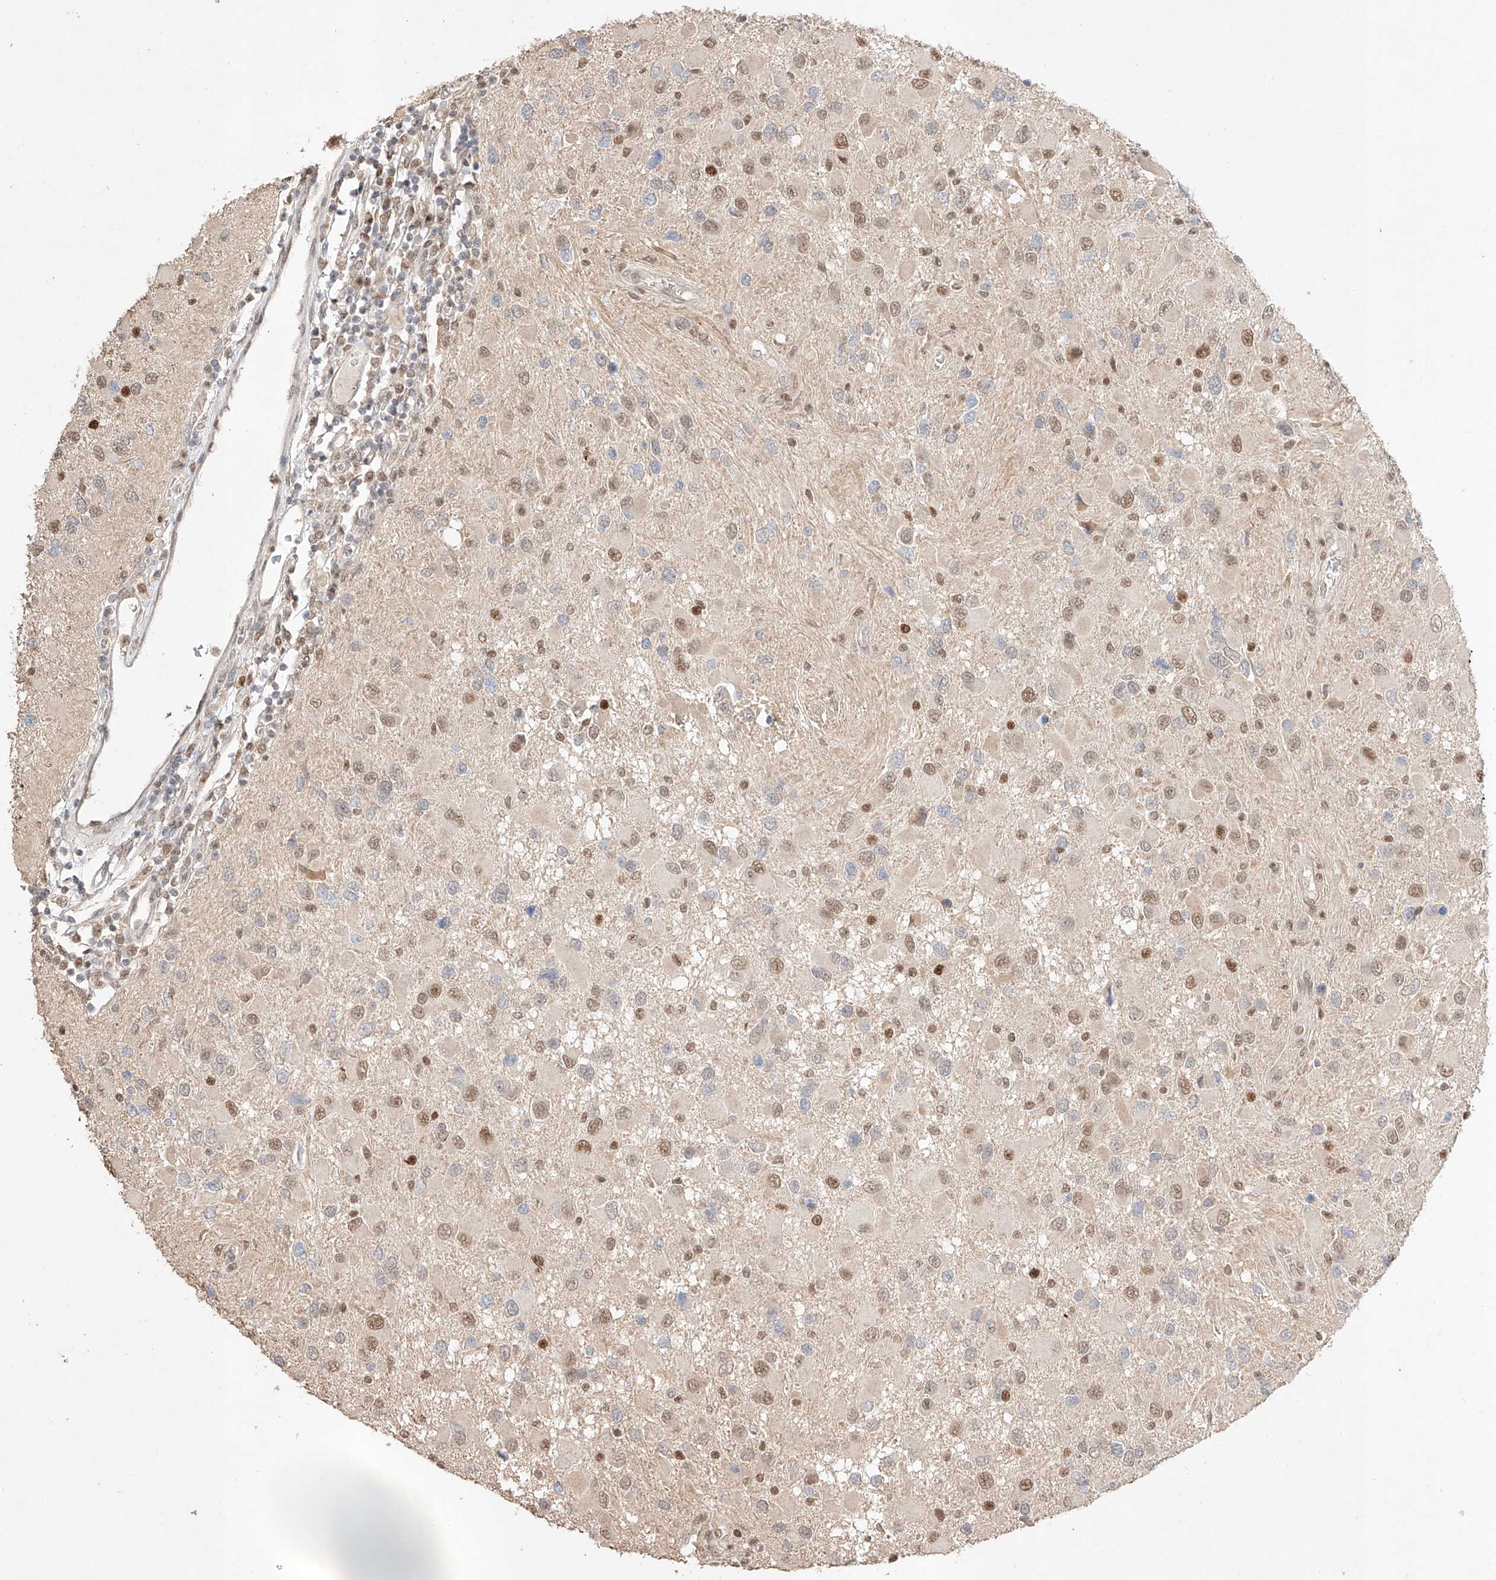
{"staining": {"intensity": "moderate", "quantity": "25%-75%", "location": "nuclear"}, "tissue": "glioma", "cell_type": "Tumor cells", "image_type": "cancer", "snomed": [{"axis": "morphology", "description": "Glioma, malignant, High grade"}, {"axis": "topography", "description": "Brain"}], "caption": "Brown immunohistochemical staining in malignant glioma (high-grade) demonstrates moderate nuclear expression in about 25%-75% of tumor cells. The protein is stained brown, and the nuclei are stained in blue (DAB IHC with brightfield microscopy, high magnification).", "gene": "APIP", "patient": {"sex": "male", "age": 53}}